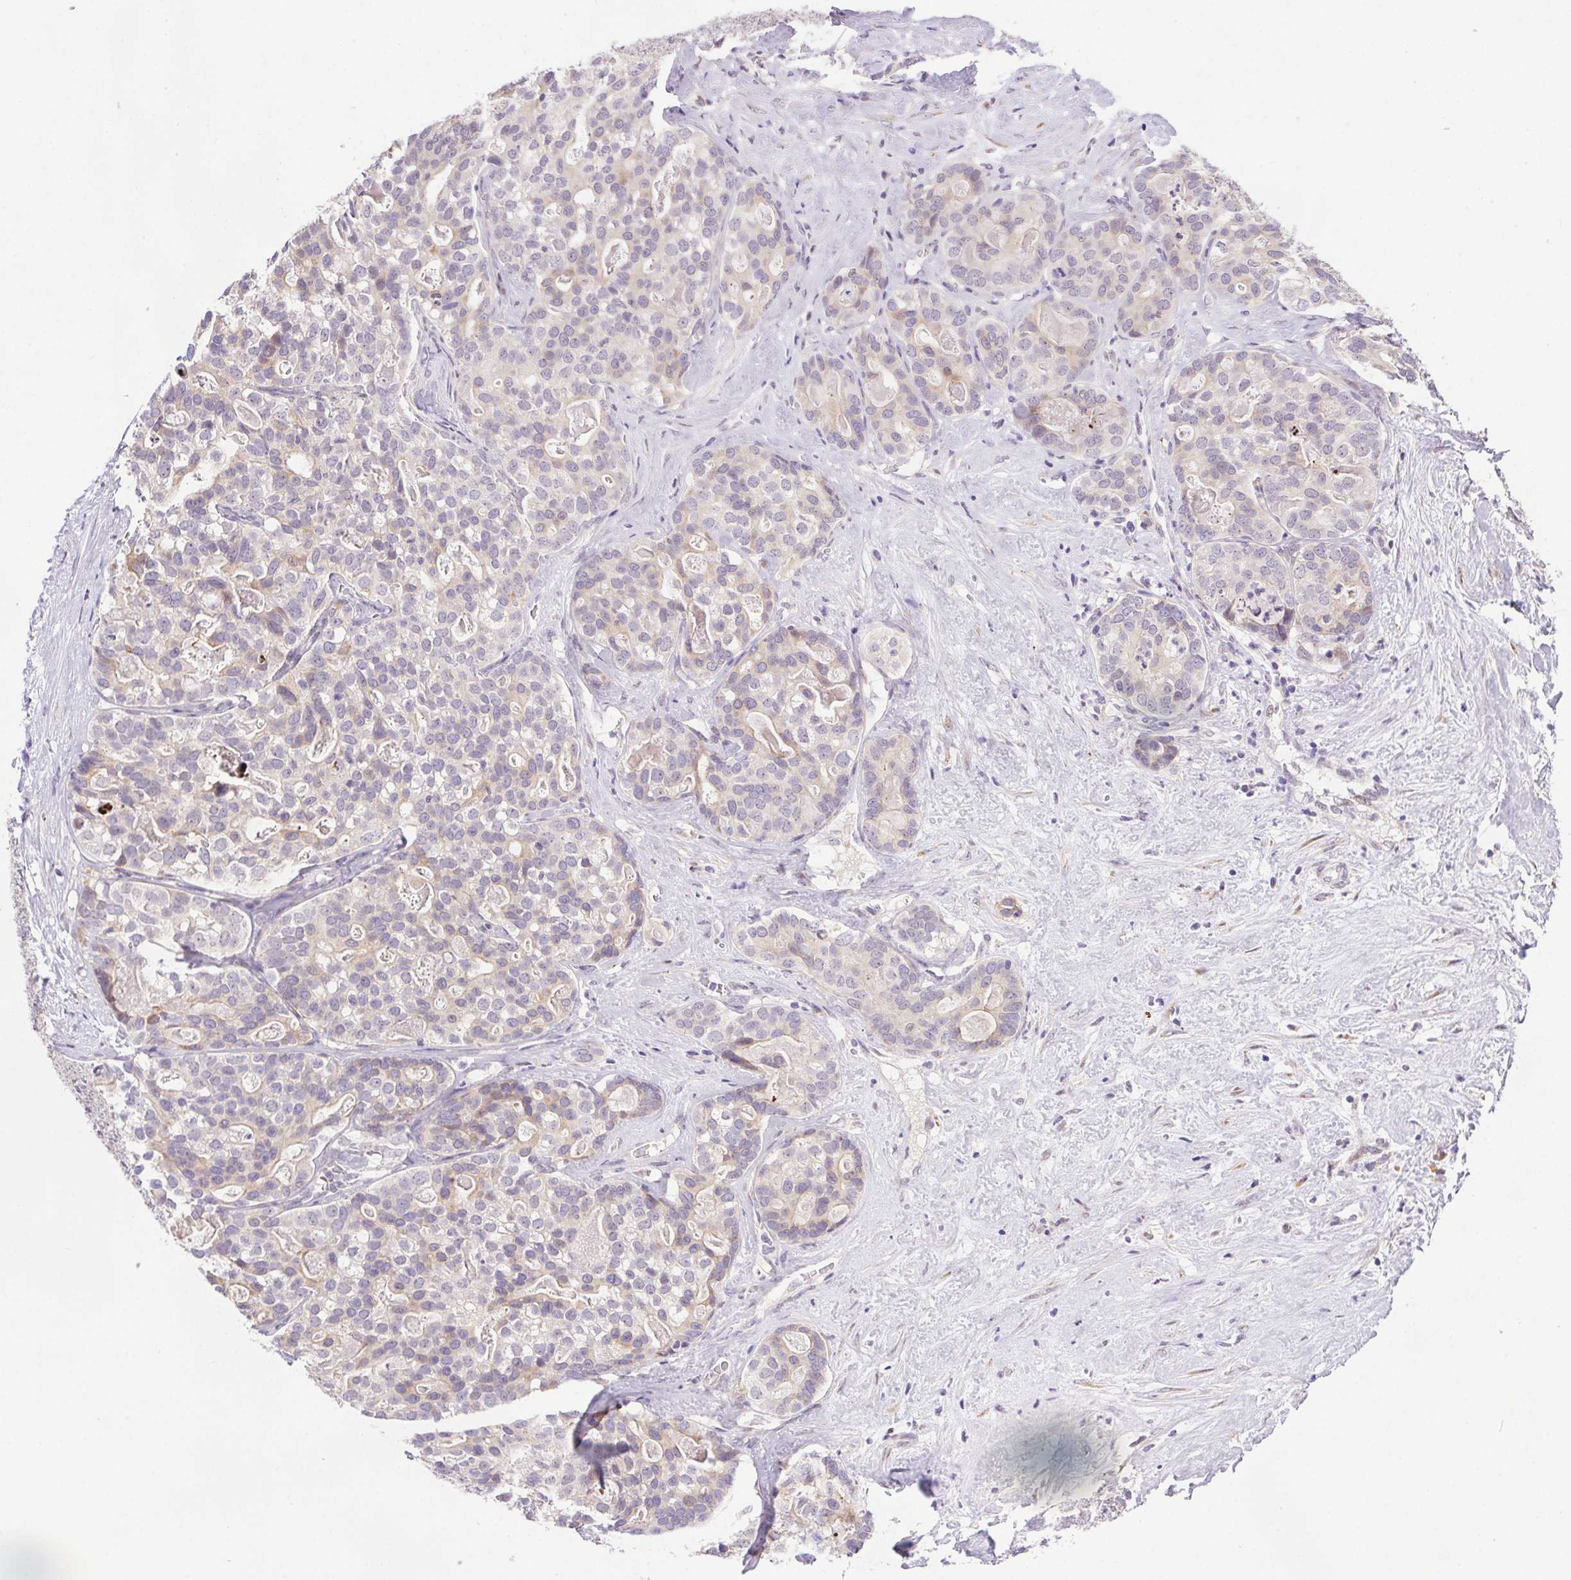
{"staining": {"intensity": "negative", "quantity": "none", "location": "none"}, "tissue": "liver cancer", "cell_type": "Tumor cells", "image_type": "cancer", "snomed": [{"axis": "morphology", "description": "Cholangiocarcinoma"}, {"axis": "topography", "description": "Liver"}], "caption": "The image displays no significant expression in tumor cells of cholangiocarcinoma (liver).", "gene": "LRRTM1", "patient": {"sex": "male", "age": 56}}